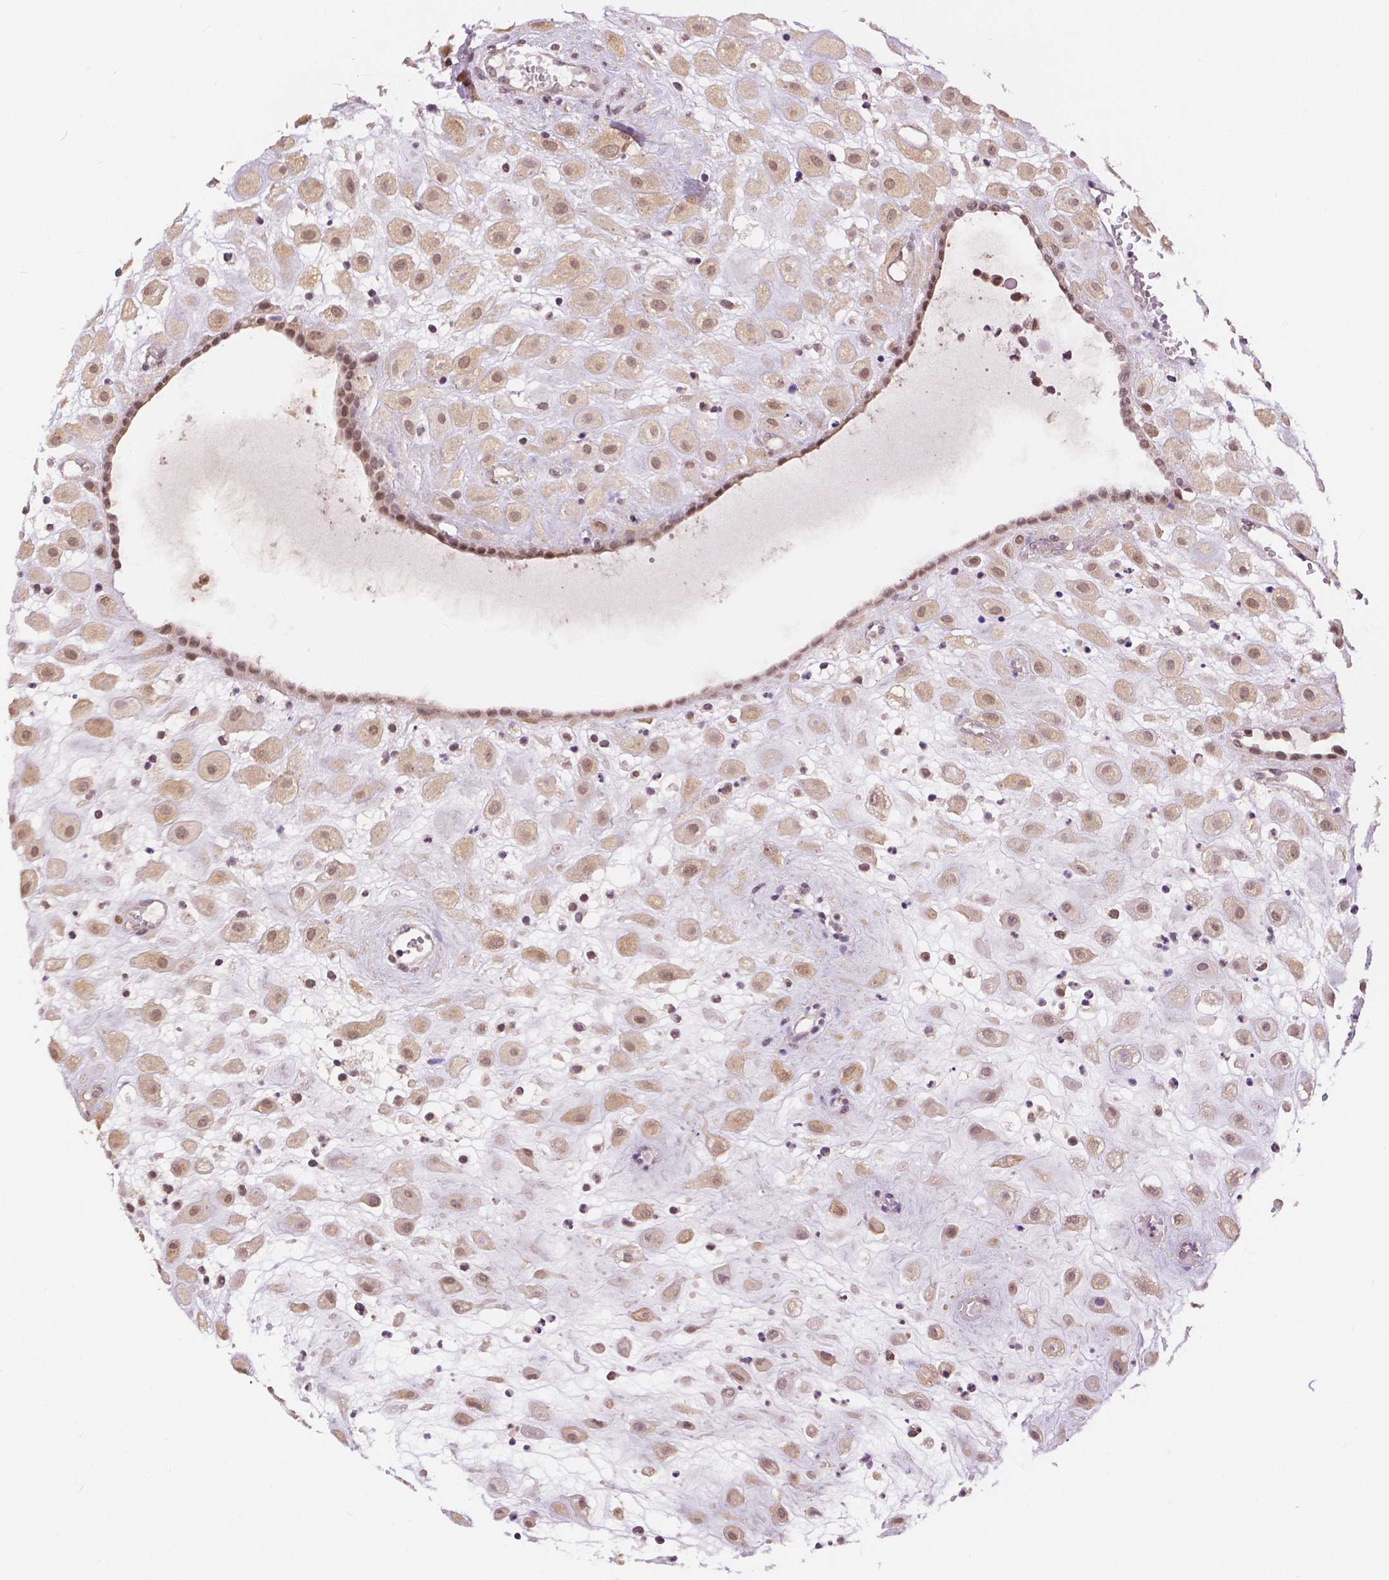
{"staining": {"intensity": "moderate", "quantity": "25%-75%", "location": "cytoplasmic/membranous,nuclear"}, "tissue": "placenta", "cell_type": "Decidual cells", "image_type": "normal", "snomed": [{"axis": "morphology", "description": "Normal tissue, NOS"}, {"axis": "topography", "description": "Placenta"}], "caption": "A photomicrograph of human placenta stained for a protein displays moderate cytoplasmic/membranous,nuclear brown staining in decidual cells.", "gene": "MAP1LC3B", "patient": {"sex": "female", "age": 24}}